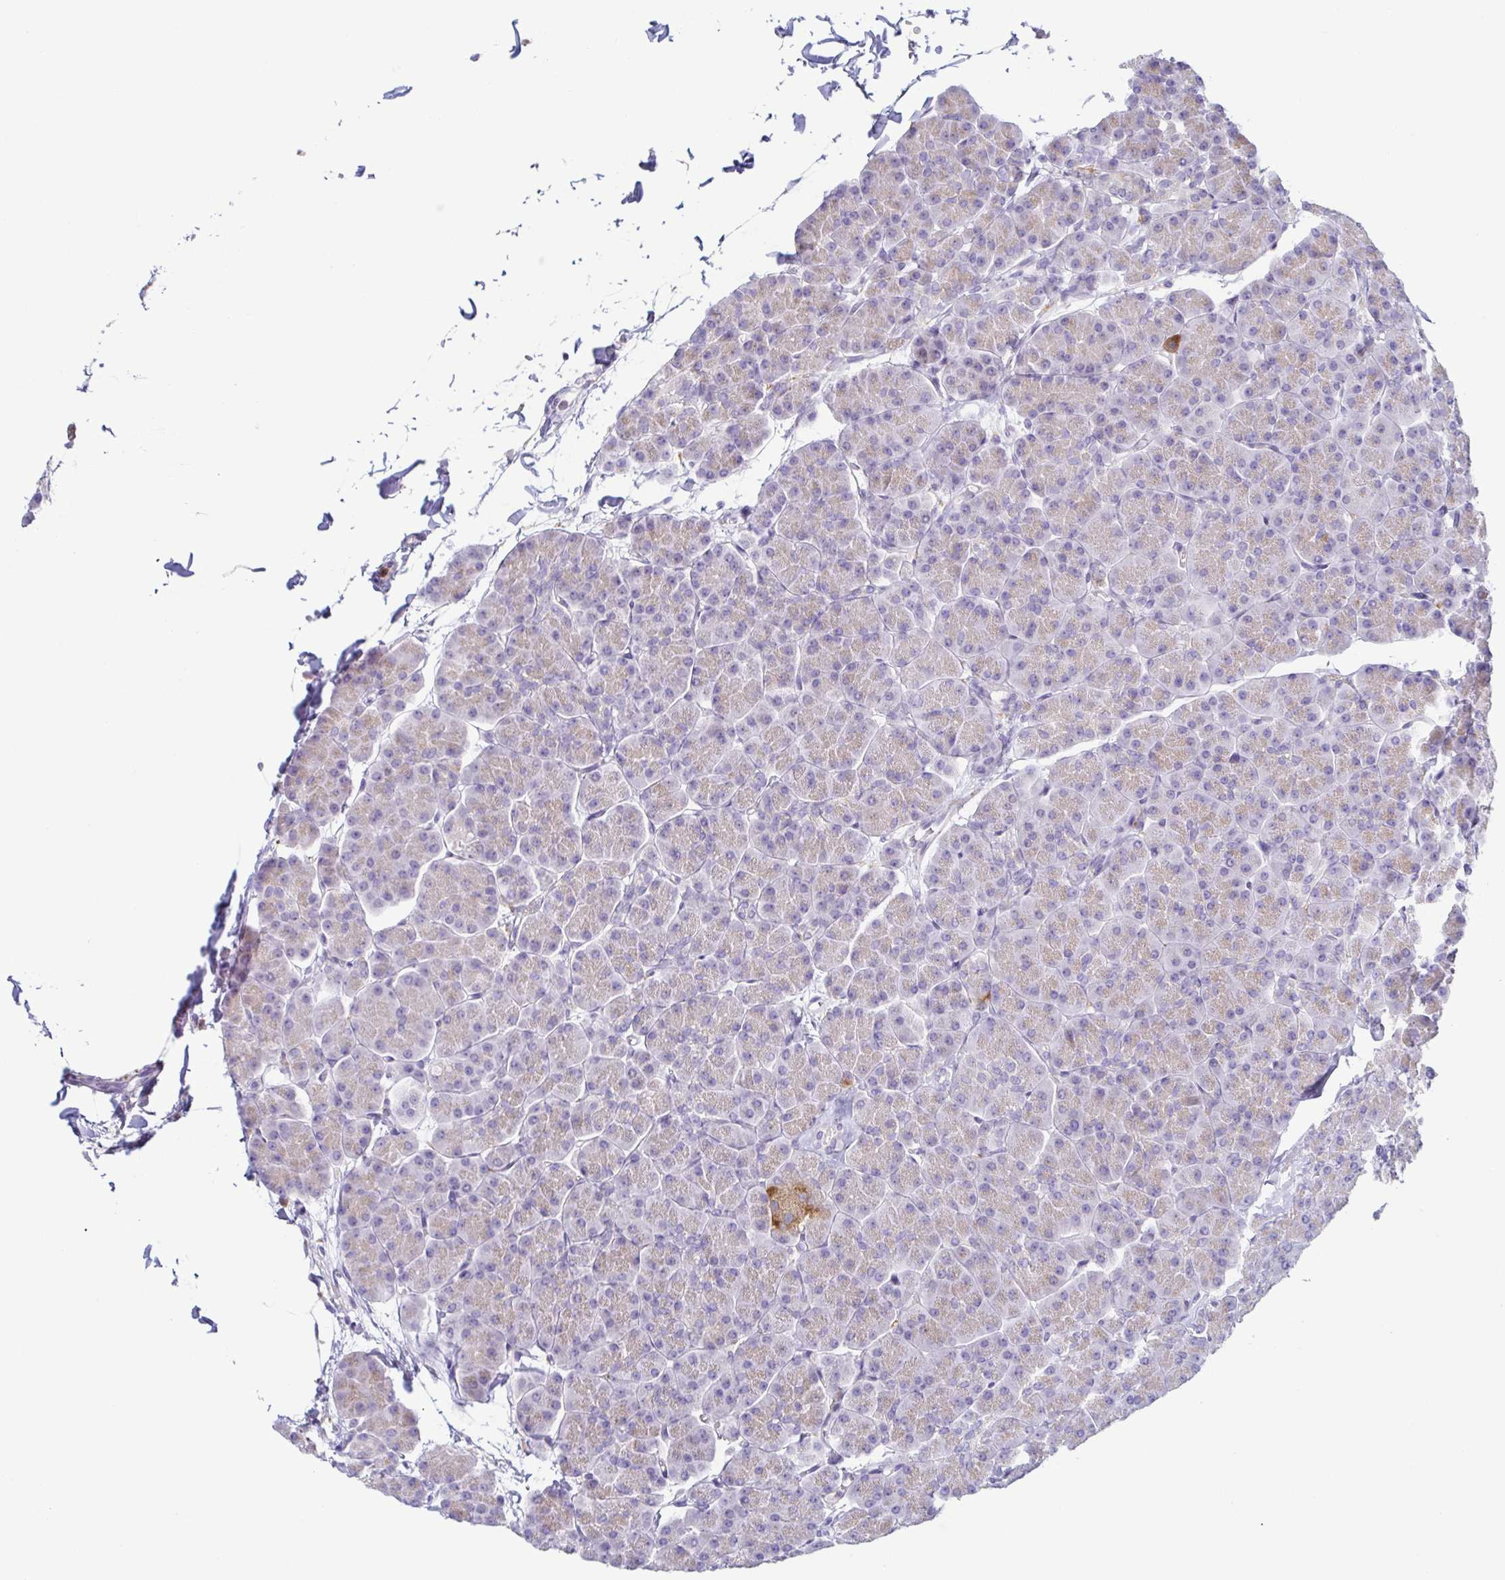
{"staining": {"intensity": "weak", "quantity": "<25%", "location": "cytoplasmic/membranous"}, "tissue": "pancreas", "cell_type": "Exocrine glandular cells", "image_type": "normal", "snomed": [{"axis": "morphology", "description": "Normal tissue, NOS"}, {"axis": "topography", "description": "Pancreas"}, {"axis": "topography", "description": "Peripheral nerve tissue"}], "caption": "Pancreas was stained to show a protein in brown. There is no significant positivity in exocrine glandular cells.", "gene": "ATP6V1G2", "patient": {"sex": "male", "age": 54}}